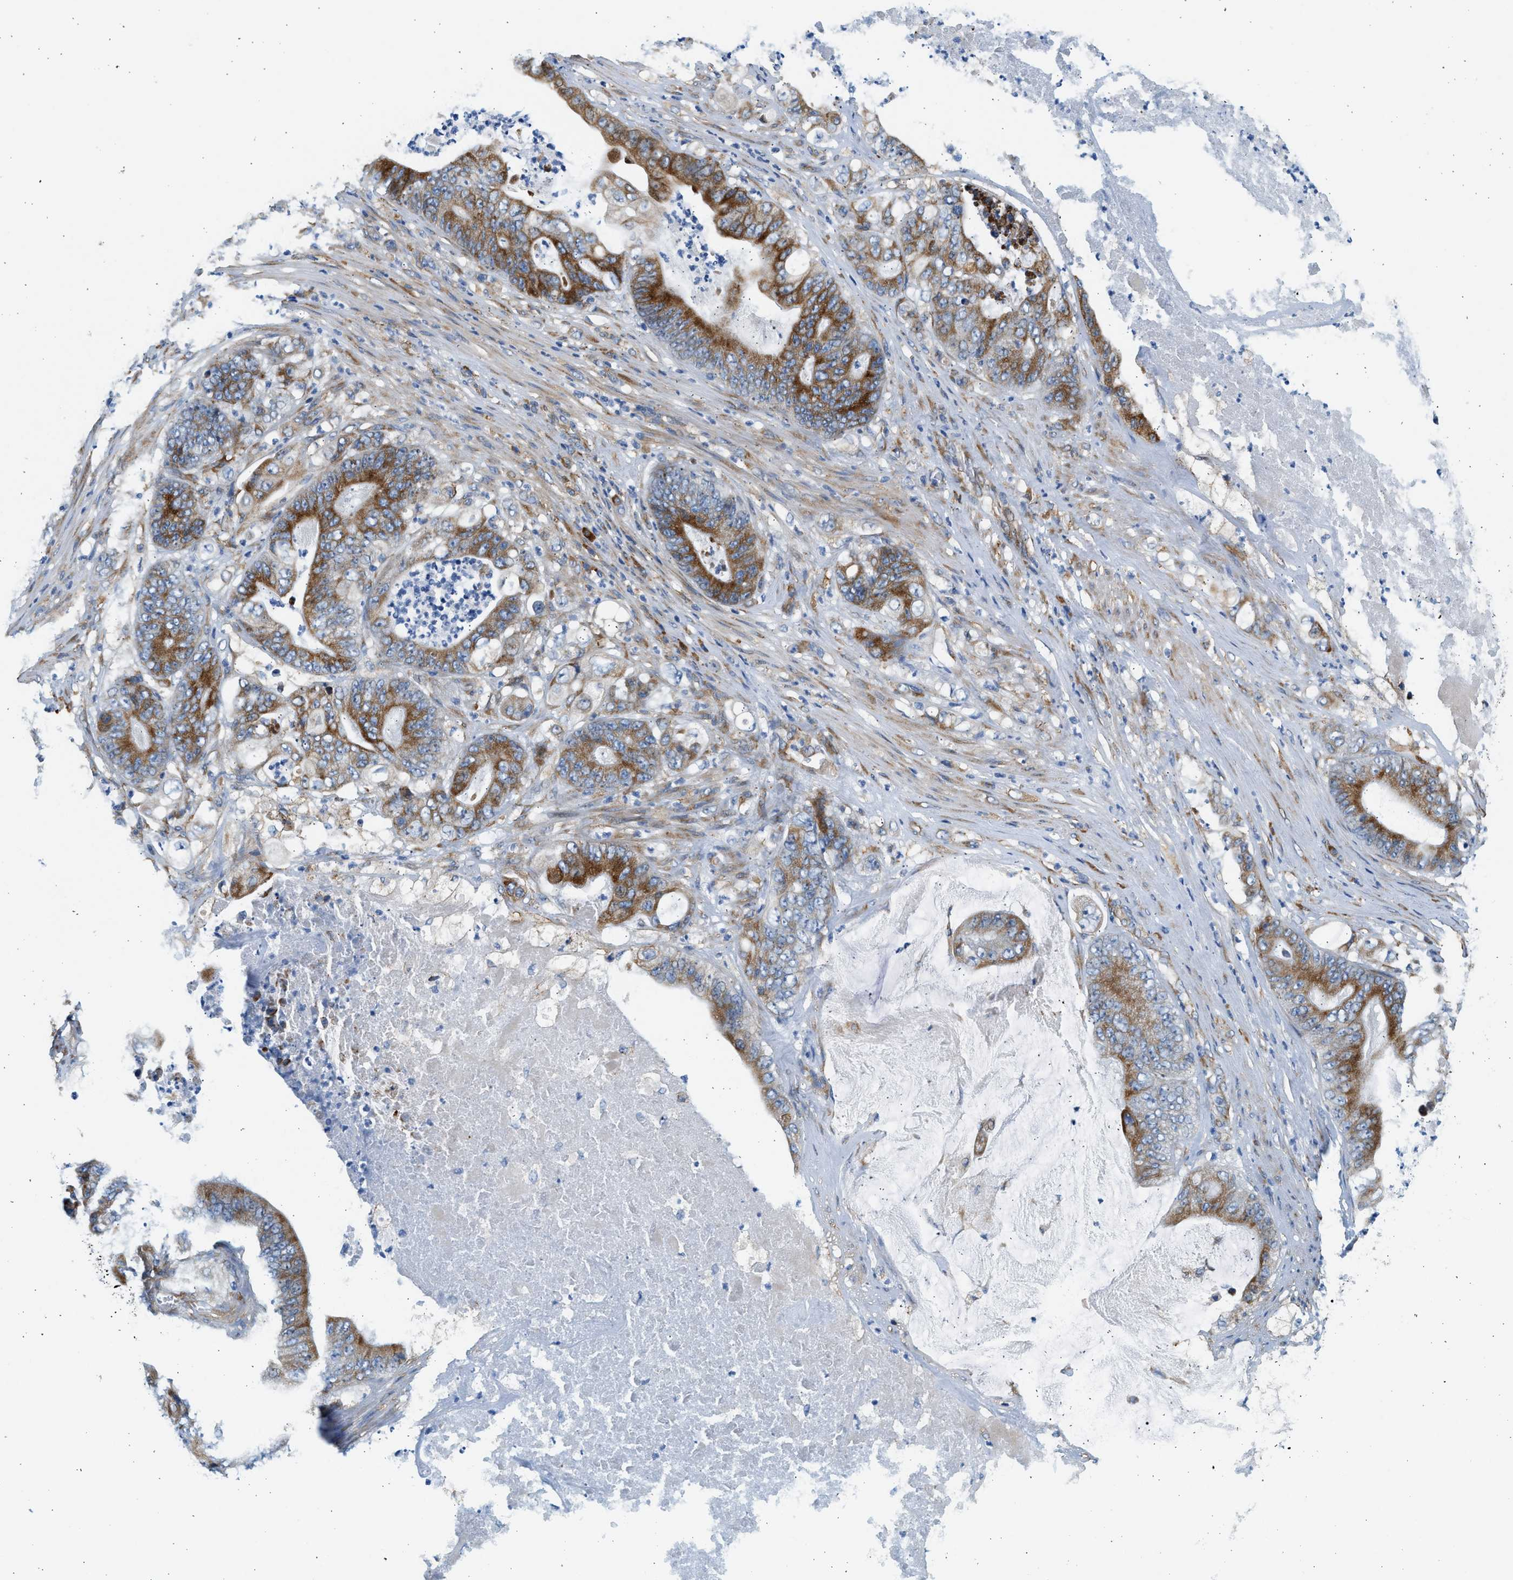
{"staining": {"intensity": "strong", "quantity": ">75%", "location": "cytoplasmic/membranous"}, "tissue": "stomach cancer", "cell_type": "Tumor cells", "image_type": "cancer", "snomed": [{"axis": "morphology", "description": "Adenocarcinoma, NOS"}, {"axis": "topography", "description": "Stomach"}], "caption": "Strong cytoplasmic/membranous positivity is present in approximately >75% of tumor cells in stomach cancer (adenocarcinoma). The protein of interest is shown in brown color, while the nuclei are stained blue.", "gene": "CNTN6", "patient": {"sex": "female", "age": 73}}